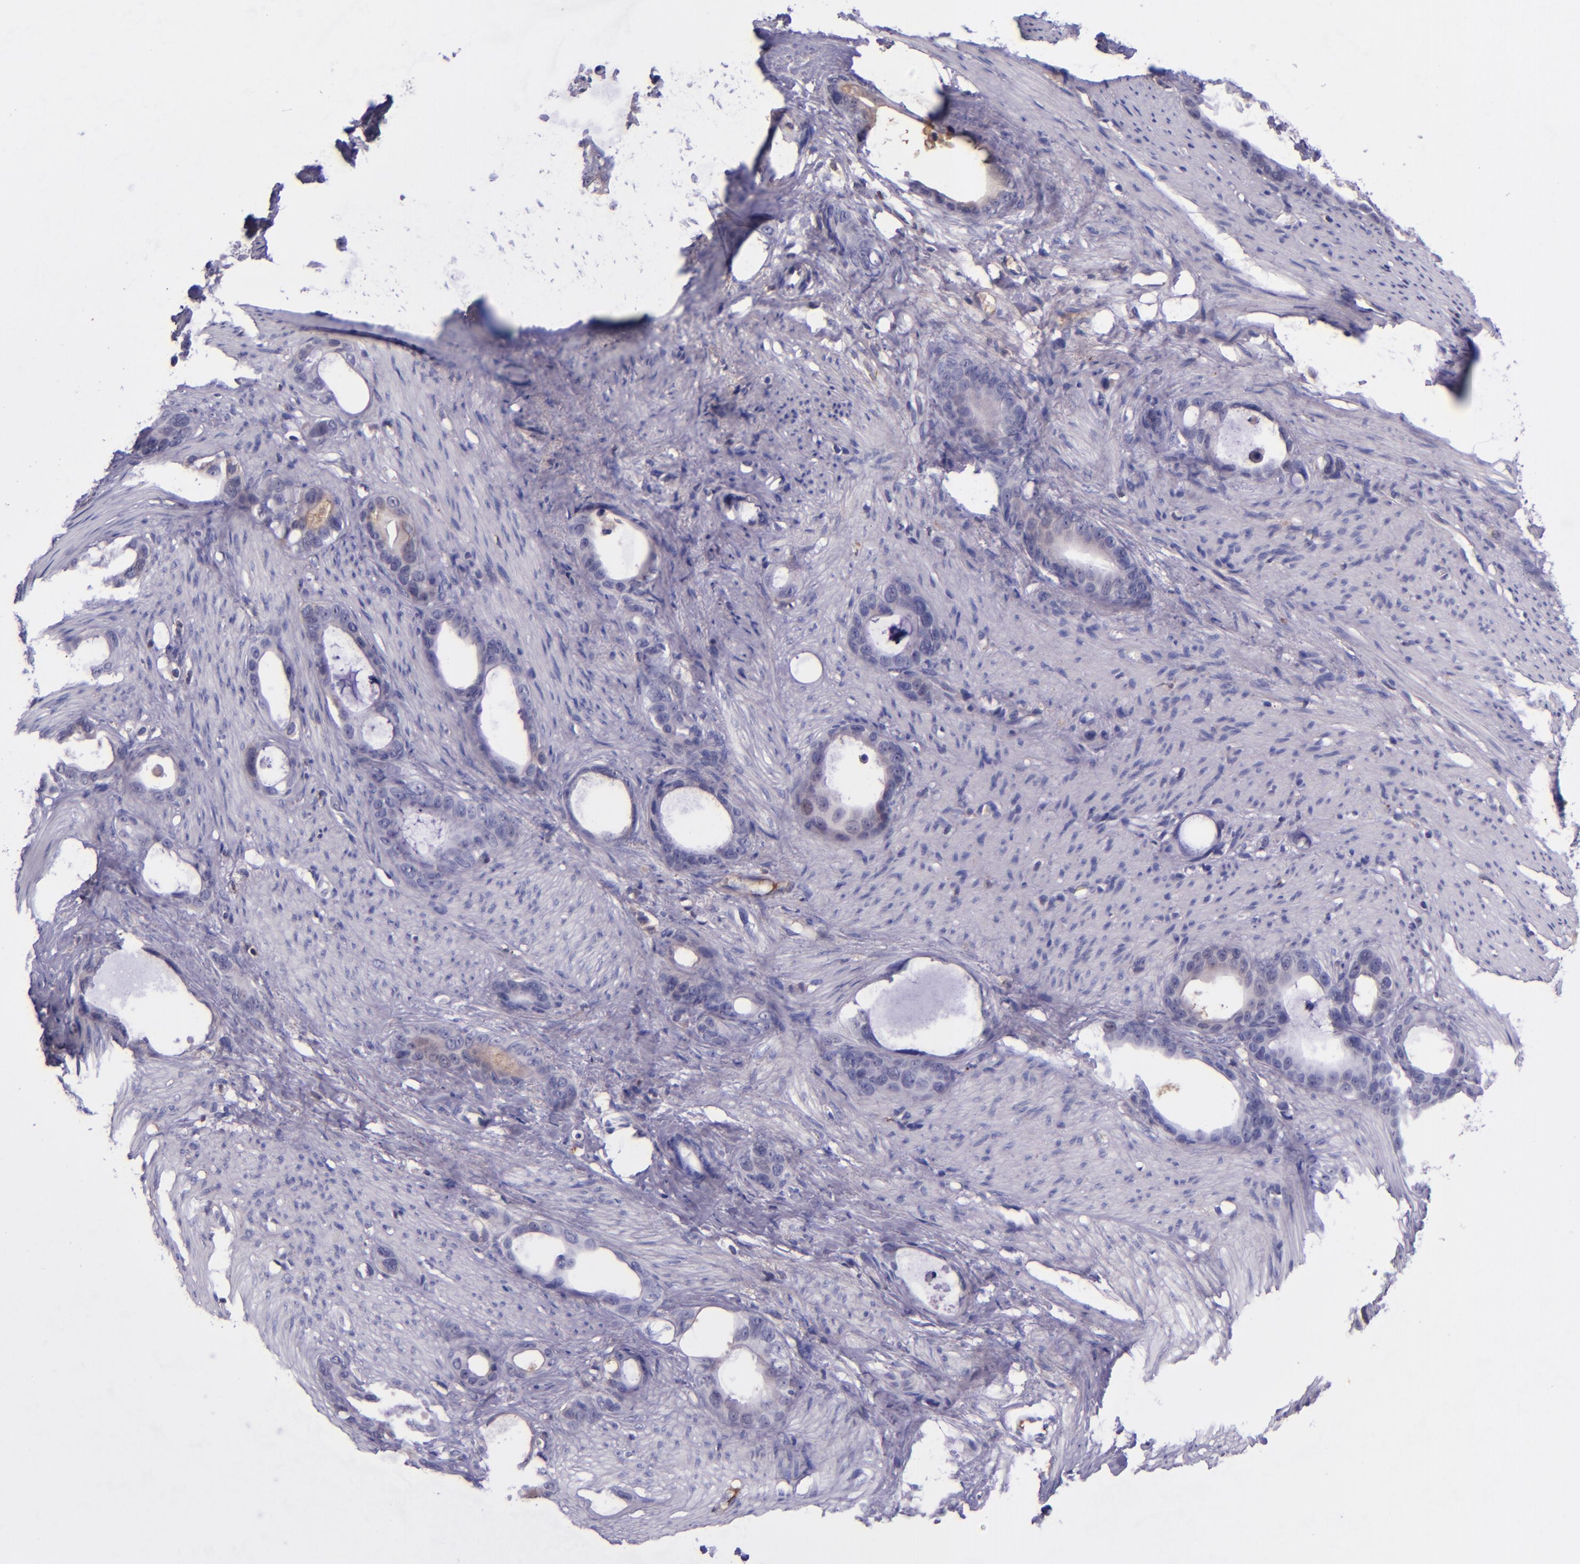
{"staining": {"intensity": "negative", "quantity": "none", "location": "none"}, "tissue": "stomach cancer", "cell_type": "Tumor cells", "image_type": "cancer", "snomed": [{"axis": "morphology", "description": "Adenocarcinoma, NOS"}, {"axis": "topography", "description": "Stomach"}], "caption": "The micrograph reveals no staining of tumor cells in stomach cancer (adenocarcinoma).", "gene": "KNG1", "patient": {"sex": "female", "age": 75}}